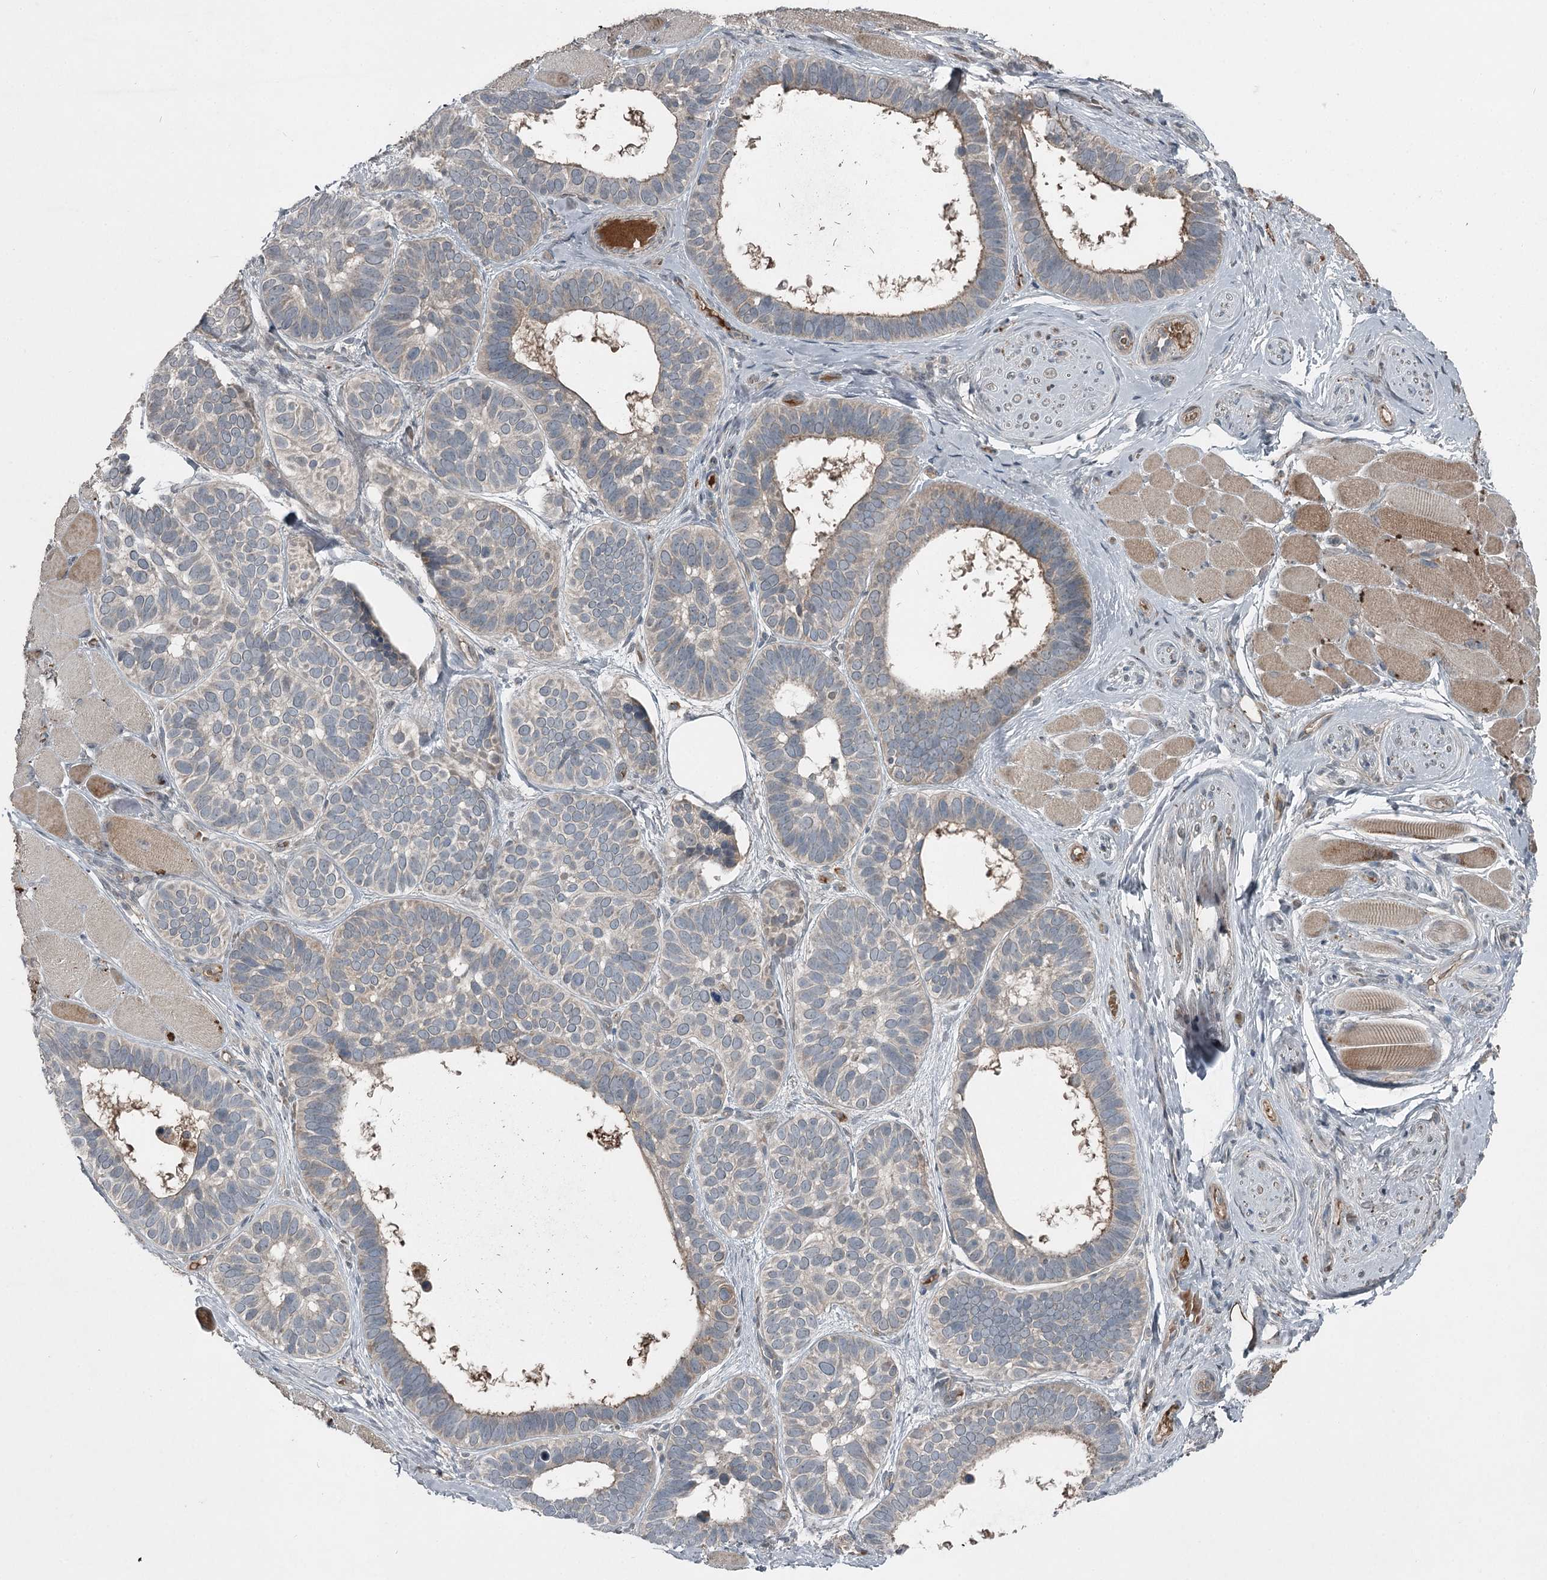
{"staining": {"intensity": "negative", "quantity": "none", "location": "none"}, "tissue": "skin cancer", "cell_type": "Tumor cells", "image_type": "cancer", "snomed": [{"axis": "morphology", "description": "Basal cell carcinoma"}, {"axis": "topography", "description": "Skin"}], "caption": "DAB (3,3'-diaminobenzidine) immunohistochemical staining of human skin cancer (basal cell carcinoma) demonstrates no significant positivity in tumor cells.", "gene": "SLC39A8", "patient": {"sex": "male", "age": 62}}